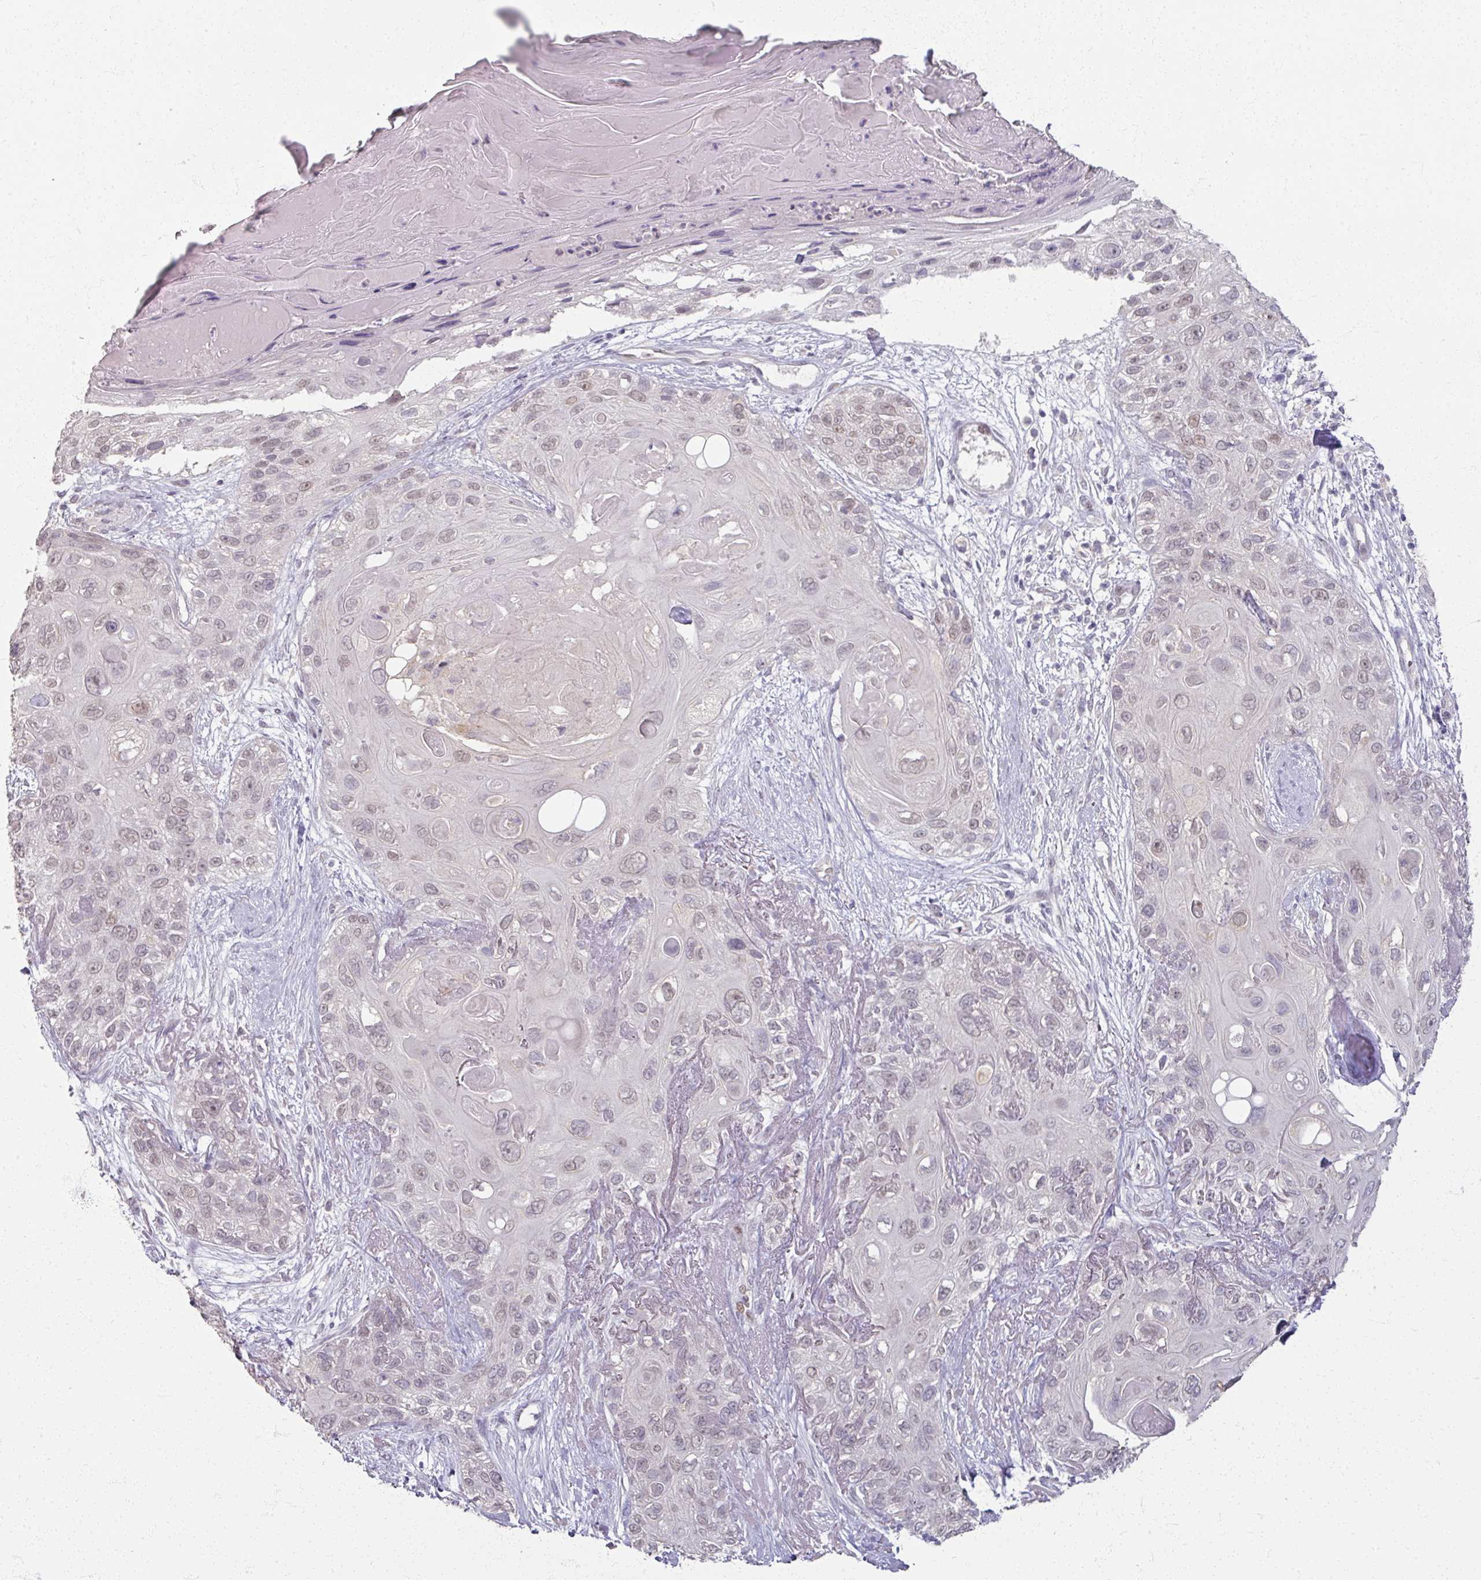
{"staining": {"intensity": "weak", "quantity": "<25%", "location": "nuclear"}, "tissue": "skin cancer", "cell_type": "Tumor cells", "image_type": "cancer", "snomed": [{"axis": "morphology", "description": "Normal tissue, NOS"}, {"axis": "morphology", "description": "Squamous cell carcinoma, NOS"}, {"axis": "topography", "description": "Skin"}], "caption": "Immunohistochemistry micrograph of neoplastic tissue: skin cancer stained with DAB (3,3'-diaminobenzidine) reveals no significant protein positivity in tumor cells.", "gene": "SOX11", "patient": {"sex": "male", "age": 72}}